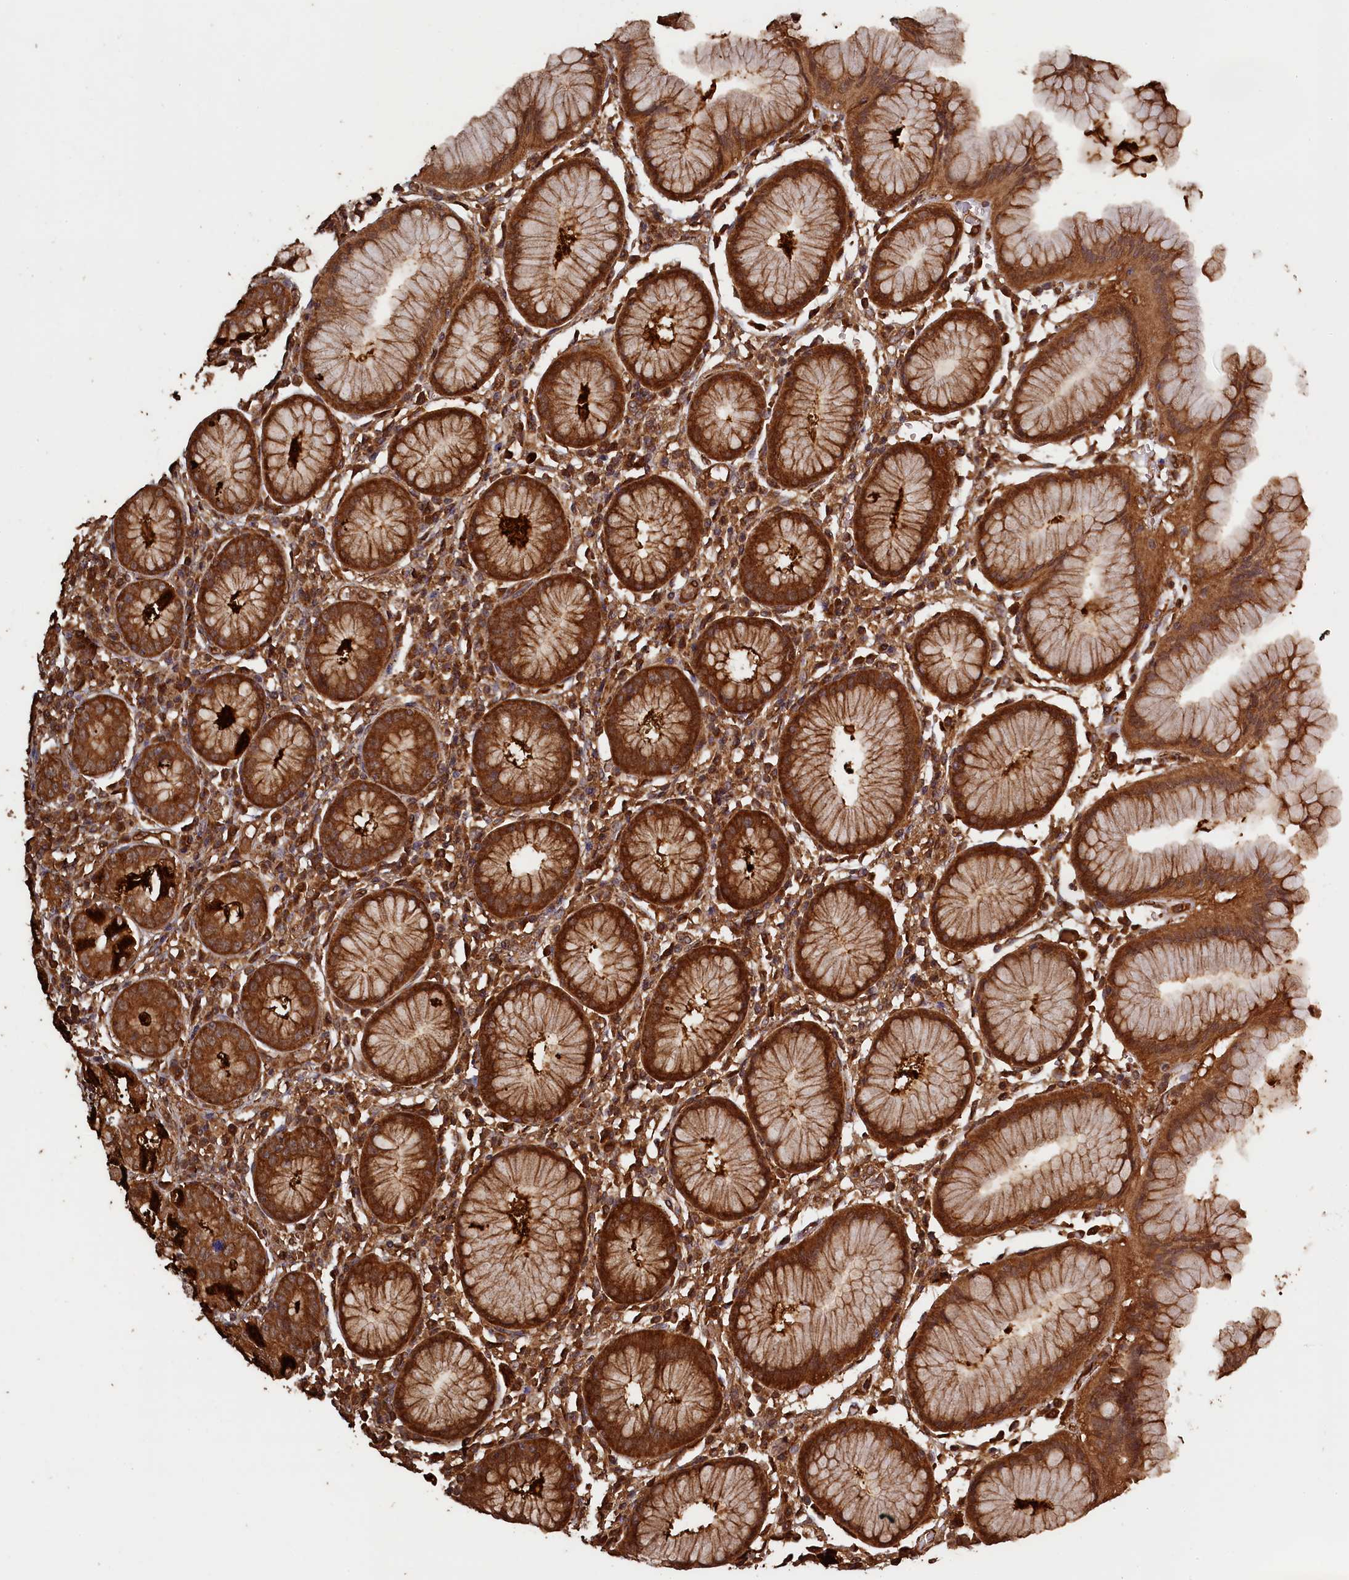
{"staining": {"intensity": "strong", "quantity": ">75%", "location": "cytoplasmic/membranous"}, "tissue": "stomach", "cell_type": "Glandular cells", "image_type": "normal", "snomed": [{"axis": "morphology", "description": "Normal tissue, NOS"}, {"axis": "topography", "description": "Stomach"}, {"axis": "topography", "description": "Stomach, lower"}], "caption": "High-magnification brightfield microscopy of unremarkable stomach stained with DAB (3,3'-diaminobenzidine) (brown) and counterstained with hematoxylin (blue). glandular cells exhibit strong cytoplasmic/membranous staining is appreciated in about>75% of cells. (Brightfield microscopy of DAB IHC at high magnification).", "gene": "SNX33", "patient": {"sex": "female", "age": 56}}